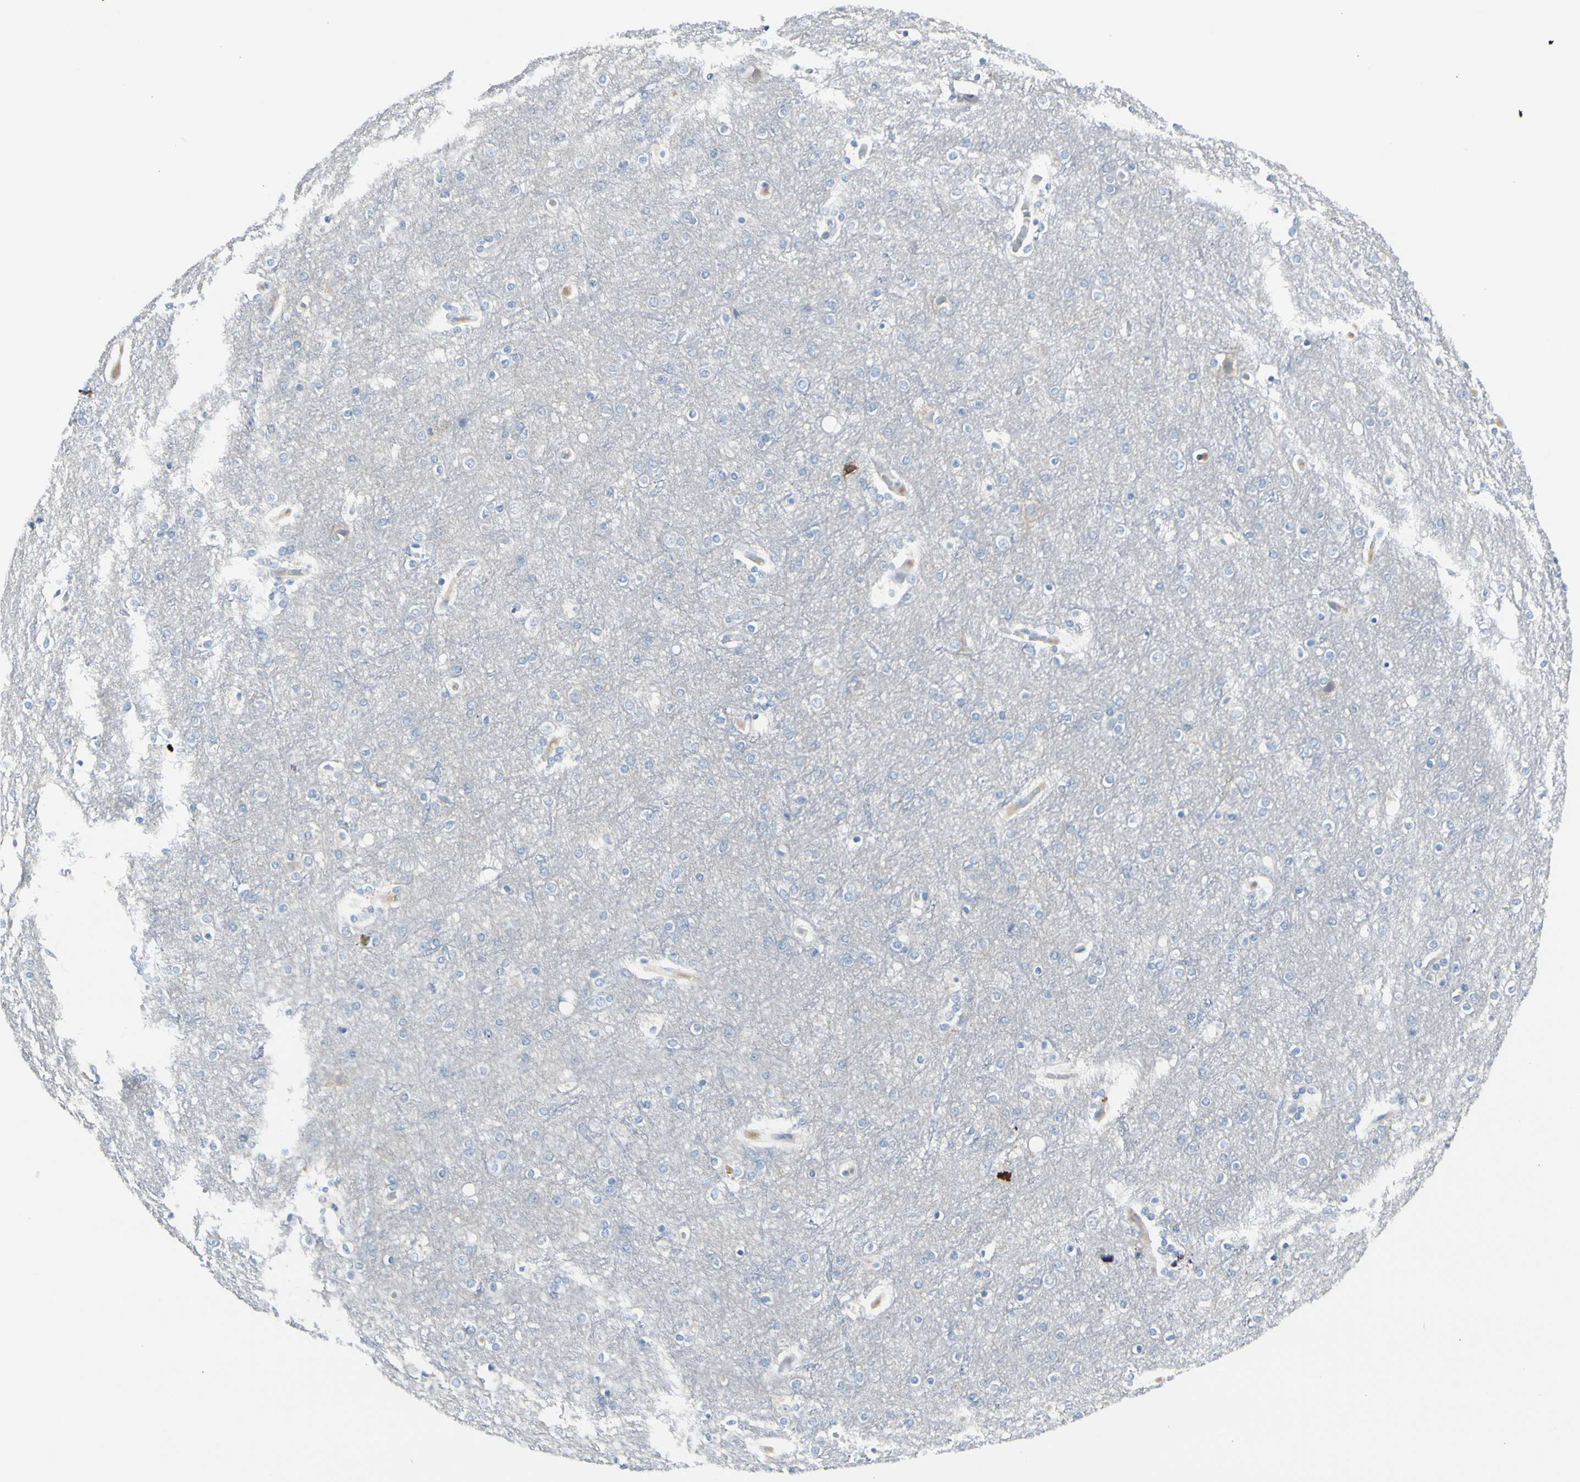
{"staining": {"intensity": "weak", "quantity": "25%-75%", "location": "cytoplasmic/membranous"}, "tissue": "cerebral cortex", "cell_type": "Endothelial cells", "image_type": "normal", "snomed": [{"axis": "morphology", "description": "Normal tissue, NOS"}, {"axis": "topography", "description": "Cerebral cortex"}], "caption": "Immunohistochemistry (IHC) photomicrograph of benign cerebral cortex: cerebral cortex stained using IHC demonstrates low levels of weak protein expression localized specifically in the cytoplasmic/membranous of endothelial cells, appearing as a cytoplasmic/membranous brown color.", "gene": "CACNA2D1", "patient": {"sex": "female", "age": 54}}